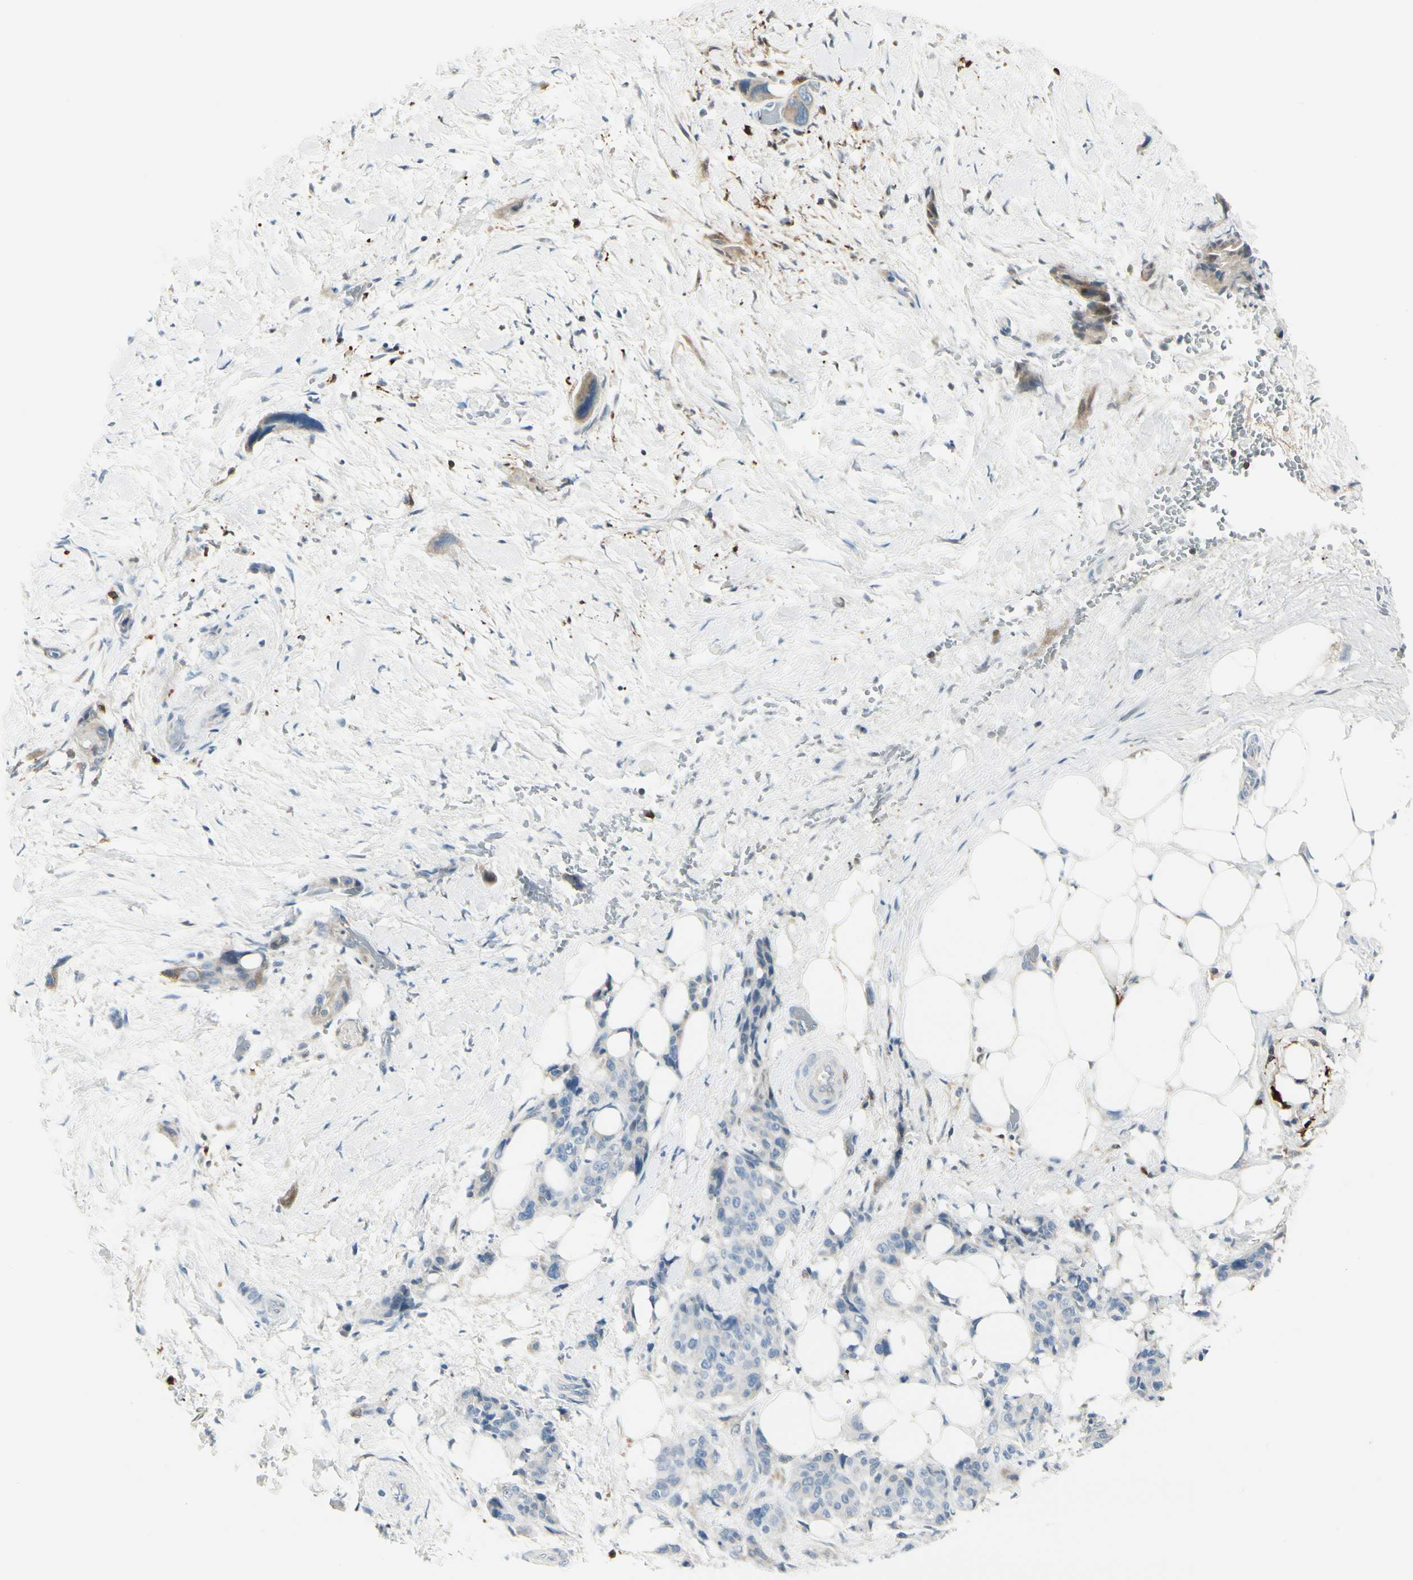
{"staining": {"intensity": "negative", "quantity": "none", "location": "none"}, "tissue": "pancreatic cancer", "cell_type": "Tumor cells", "image_type": "cancer", "snomed": [{"axis": "morphology", "description": "Adenocarcinoma, NOS"}, {"axis": "topography", "description": "Pancreas"}], "caption": "Pancreatic cancer (adenocarcinoma) was stained to show a protein in brown. There is no significant staining in tumor cells. Brightfield microscopy of immunohistochemistry stained with DAB (brown) and hematoxylin (blue), captured at high magnification.", "gene": "TRAF1", "patient": {"sex": "male", "age": 46}}